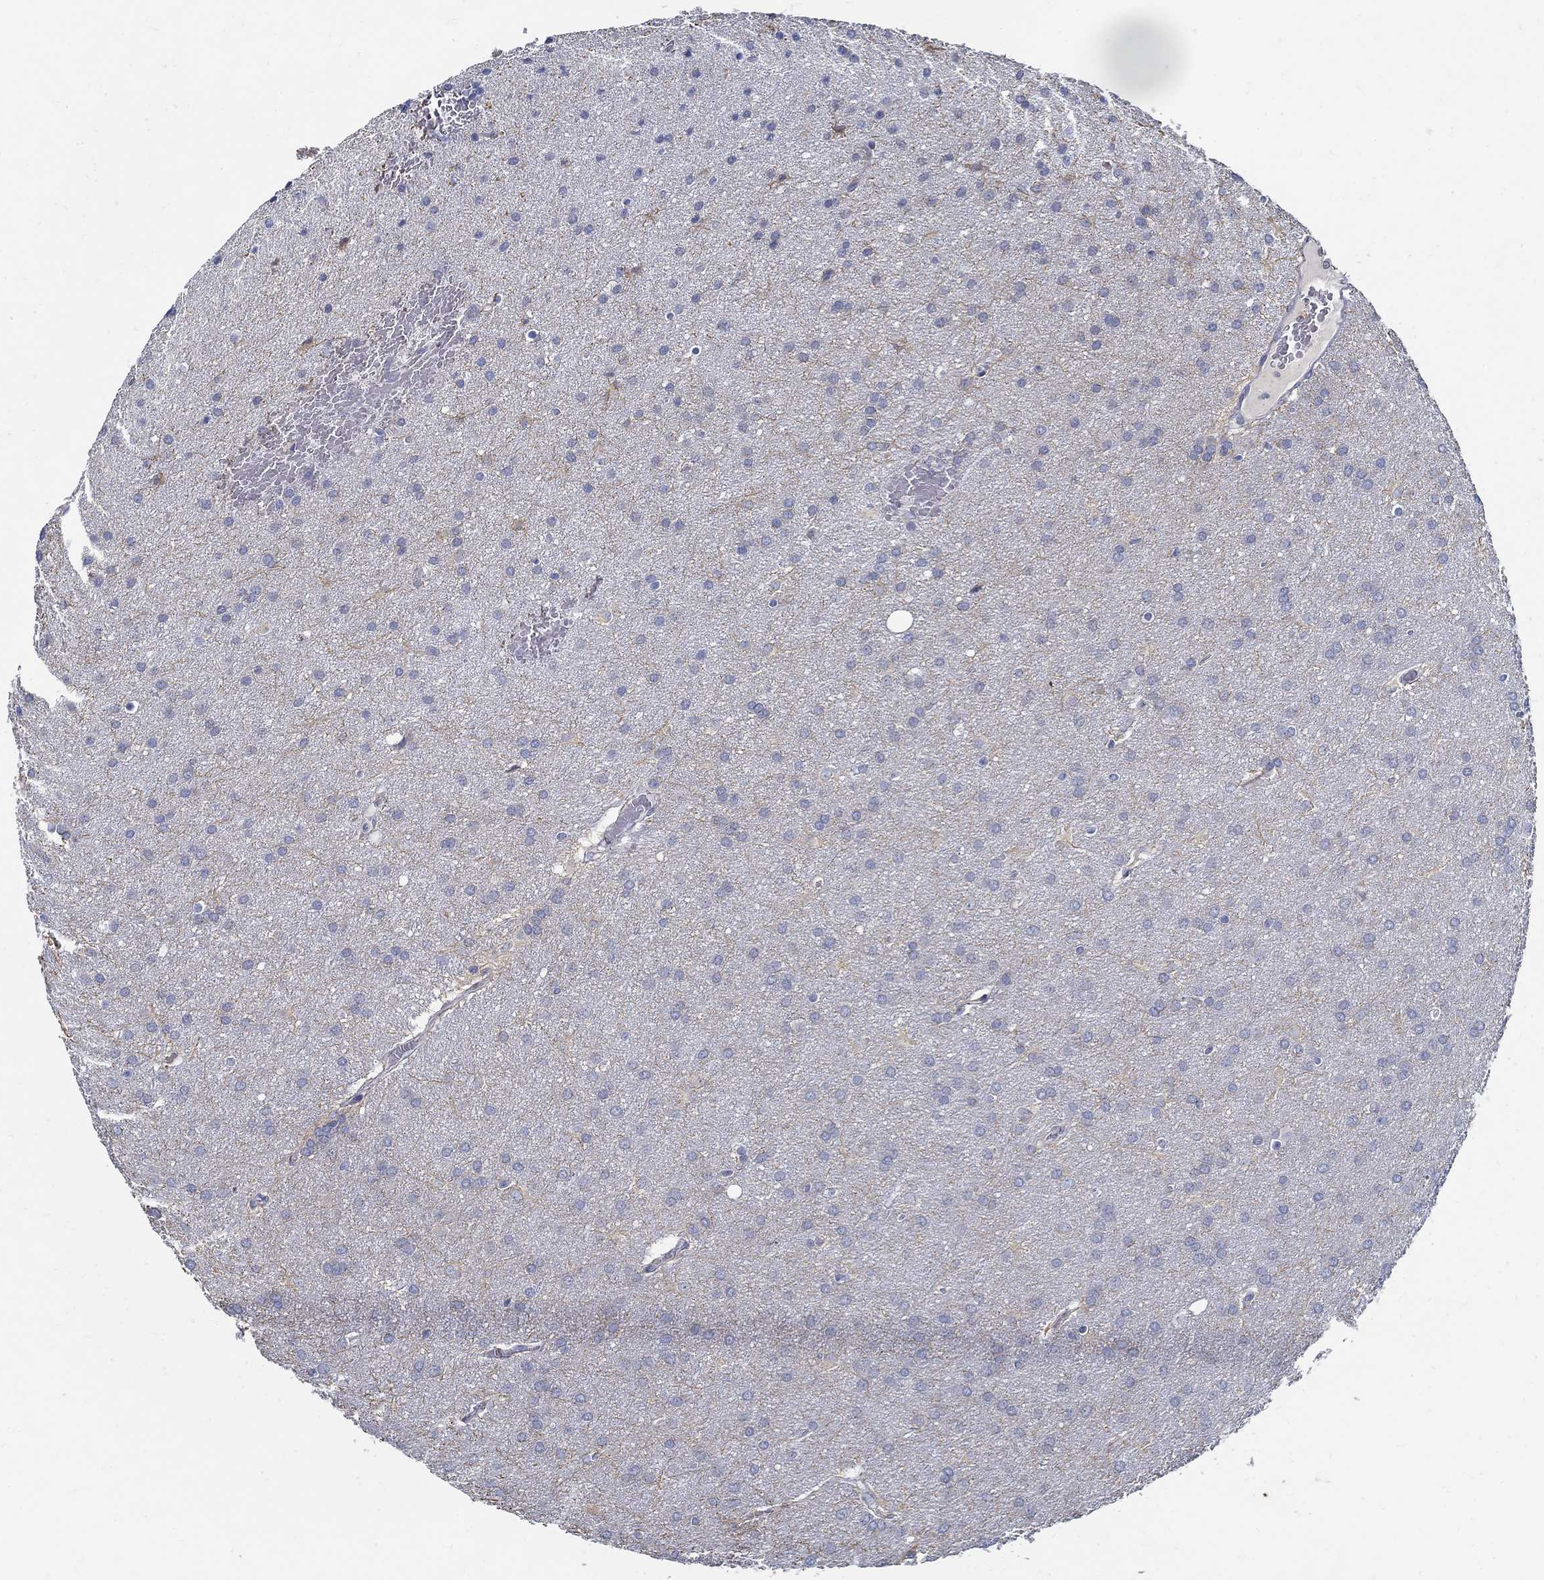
{"staining": {"intensity": "negative", "quantity": "none", "location": "none"}, "tissue": "glioma", "cell_type": "Tumor cells", "image_type": "cancer", "snomed": [{"axis": "morphology", "description": "Glioma, malignant, Low grade"}, {"axis": "topography", "description": "Brain"}], "caption": "Tumor cells show no significant staining in malignant glioma (low-grade).", "gene": "TGFBI", "patient": {"sex": "female", "age": 32}}